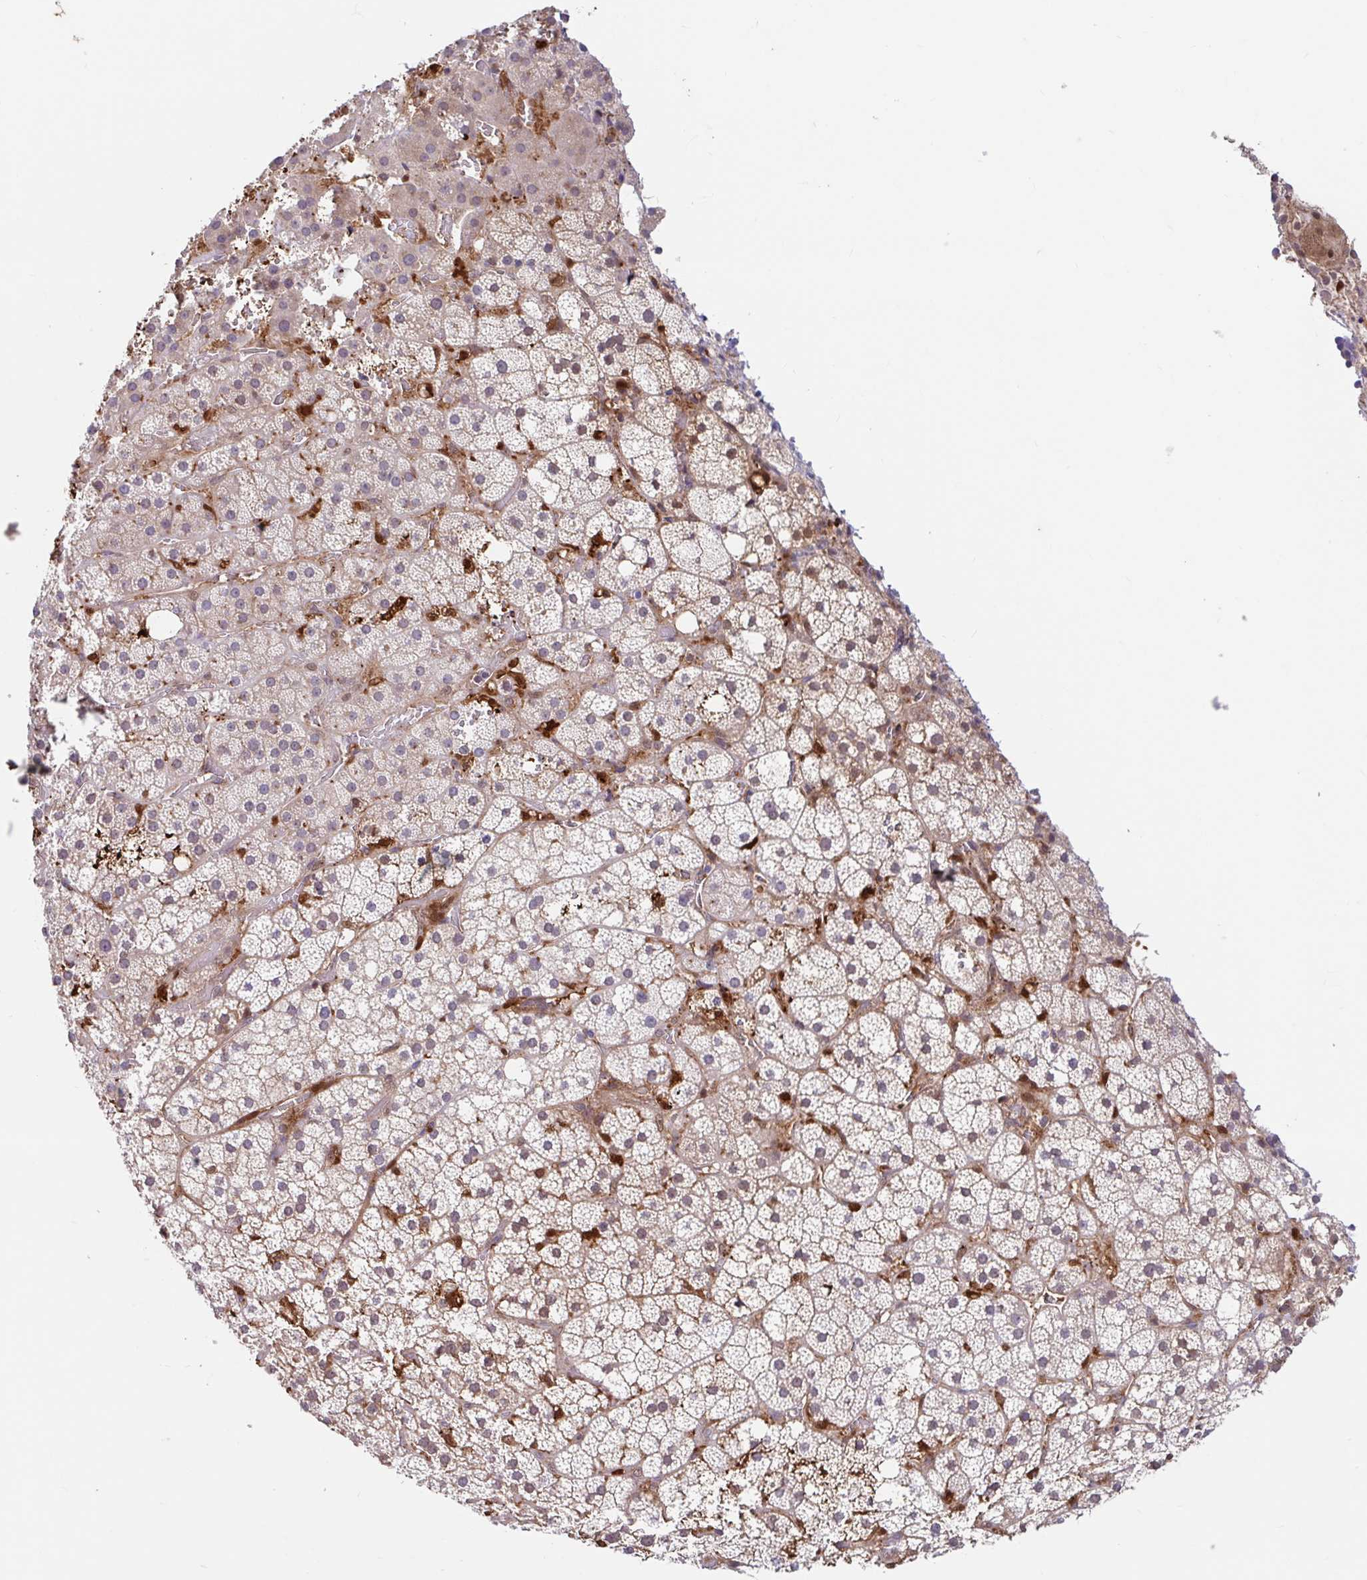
{"staining": {"intensity": "weak", "quantity": "25%-75%", "location": "cytoplasmic/membranous"}, "tissue": "adrenal gland", "cell_type": "Glandular cells", "image_type": "normal", "snomed": [{"axis": "morphology", "description": "Normal tissue, NOS"}, {"axis": "topography", "description": "Adrenal gland"}], "caption": "IHC staining of unremarkable adrenal gland, which reveals low levels of weak cytoplasmic/membranous positivity in about 25%-75% of glandular cells indicating weak cytoplasmic/membranous protein expression. The staining was performed using DAB (3,3'-diaminobenzidine) (brown) for protein detection and nuclei were counterstained in hematoxylin (blue).", "gene": "BLVRA", "patient": {"sex": "male", "age": 53}}